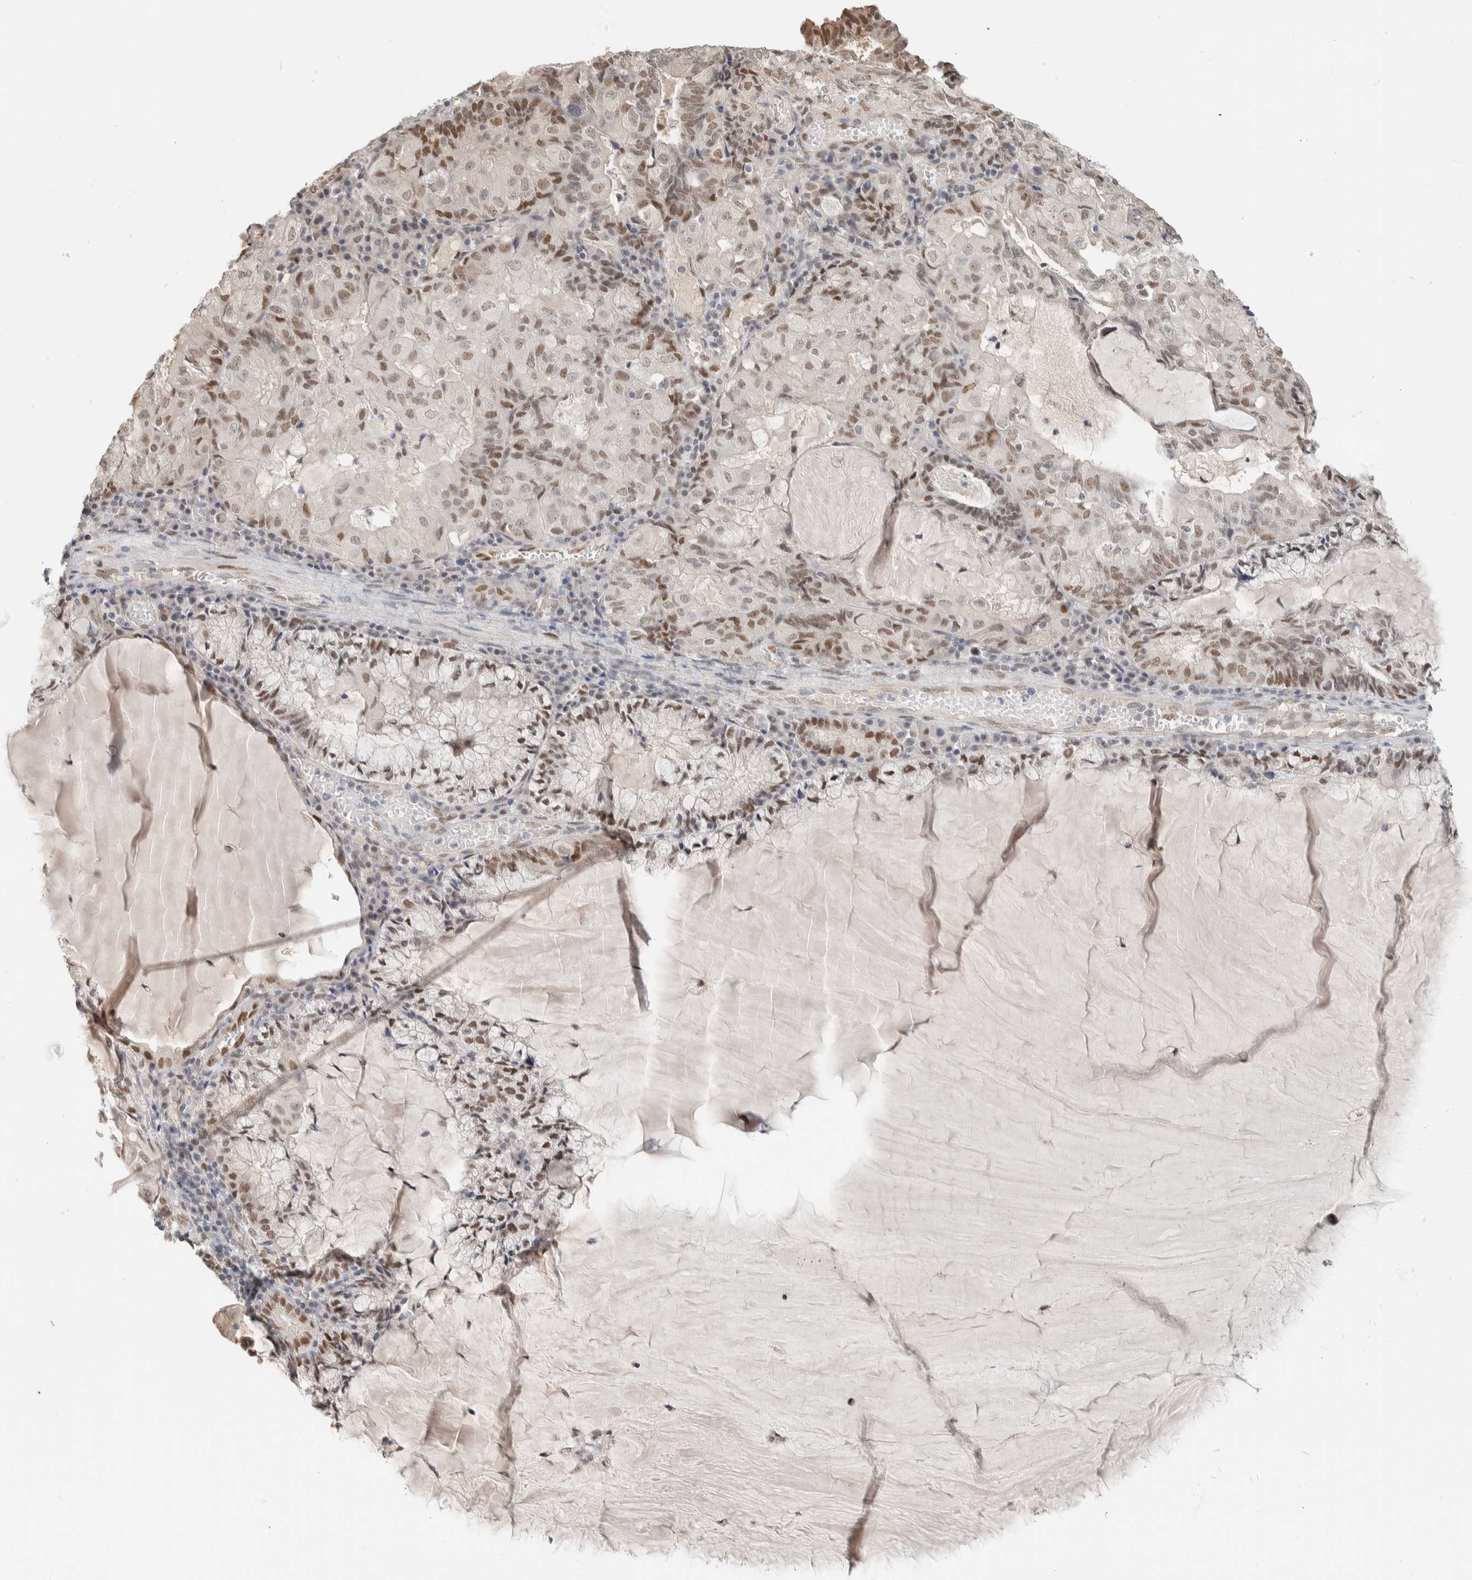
{"staining": {"intensity": "moderate", "quantity": ">75%", "location": "nuclear"}, "tissue": "endometrial cancer", "cell_type": "Tumor cells", "image_type": "cancer", "snomed": [{"axis": "morphology", "description": "Adenocarcinoma, NOS"}, {"axis": "topography", "description": "Endometrium"}], "caption": "The photomicrograph demonstrates immunohistochemical staining of endometrial cancer. There is moderate nuclear positivity is identified in about >75% of tumor cells.", "gene": "PUS7", "patient": {"sex": "female", "age": 81}}